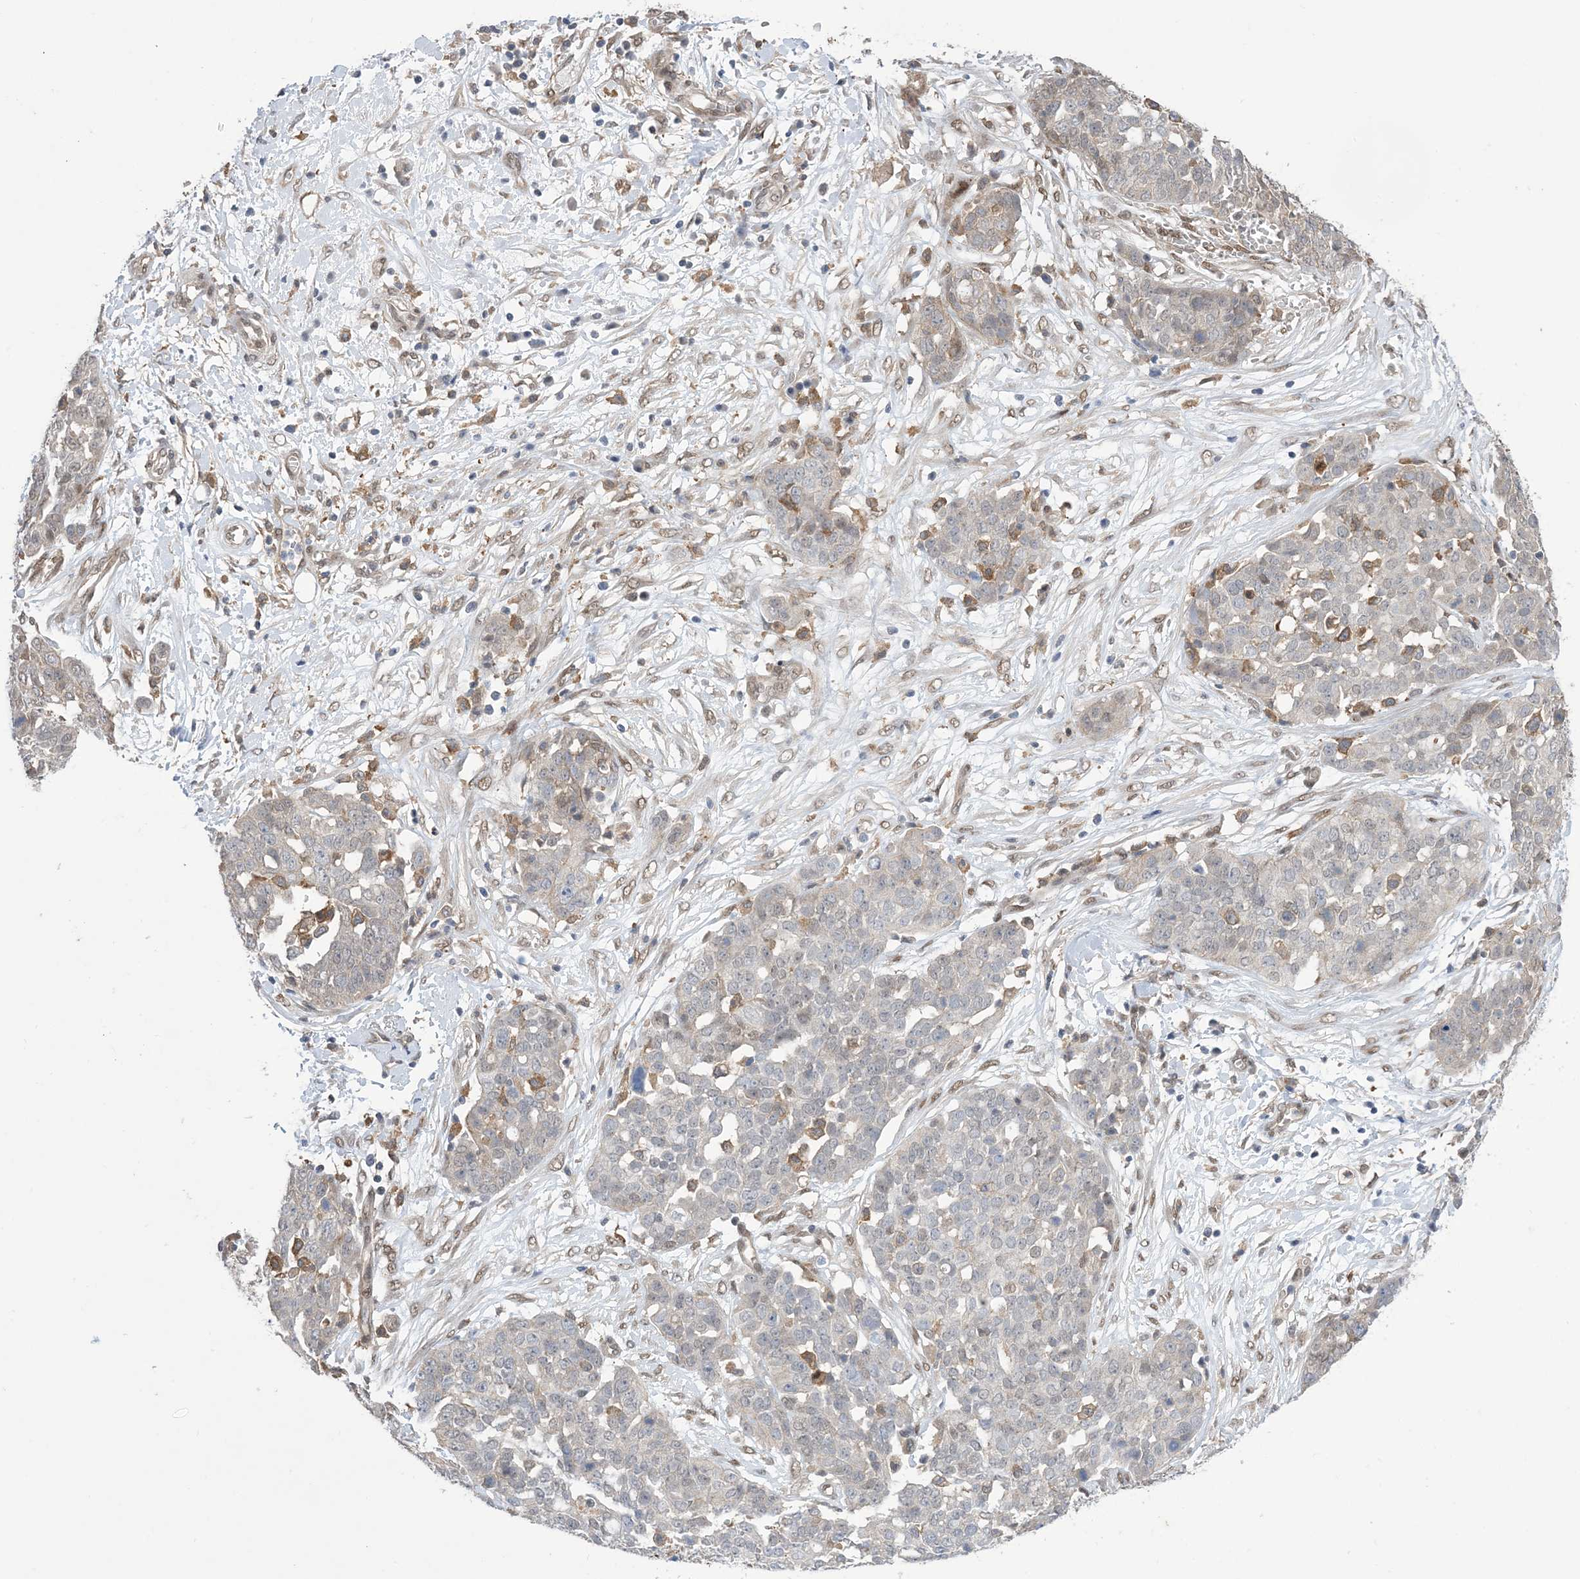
{"staining": {"intensity": "negative", "quantity": "none", "location": "none"}, "tissue": "ovarian cancer", "cell_type": "Tumor cells", "image_type": "cancer", "snomed": [{"axis": "morphology", "description": "Cystadenocarcinoma, serous, NOS"}, {"axis": "topography", "description": "Soft tissue"}, {"axis": "topography", "description": "Ovary"}], "caption": "Micrograph shows no significant protein positivity in tumor cells of ovarian serous cystadenocarcinoma.", "gene": "ZNF8", "patient": {"sex": "female", "age": 57}}